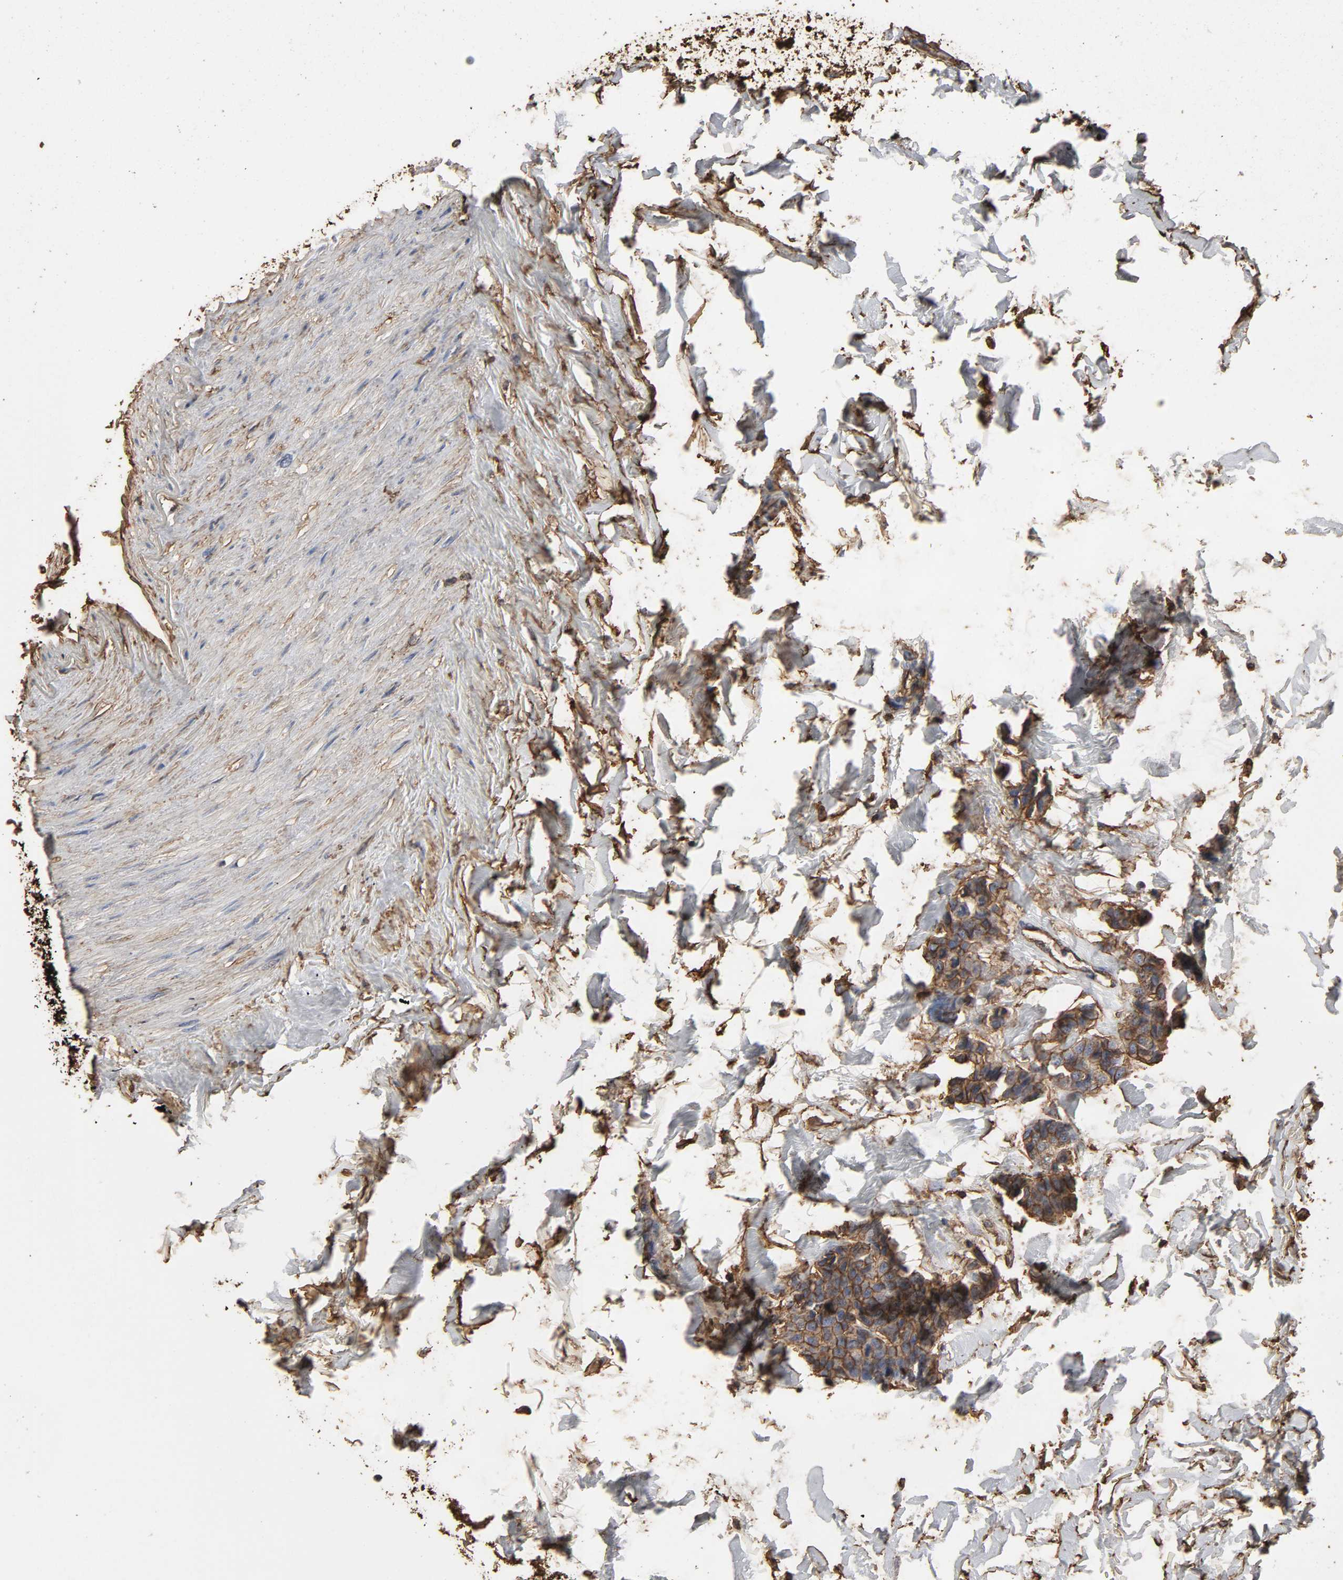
{"staining": {"intensity": "moderate", "quantity": ">75%", "location": "cytoplasmic/membranous"}, "tissue": "breast cancer", "cell_type": "Tumor cells", "image_type": "cancer", "snomed": [{"axis": "morphology", "description": "Duct carcinoma"}, {"axis": "topography", "description": "Breast"}], "caption": "The histopathology image displays a brown stain indicating the presence of a protein in the cytoplasmic/membranous of tumor cells in intraductal carcinoma (breast).", "gene": "ANXA2", "patient": {"sex": "female", "age": 80}}